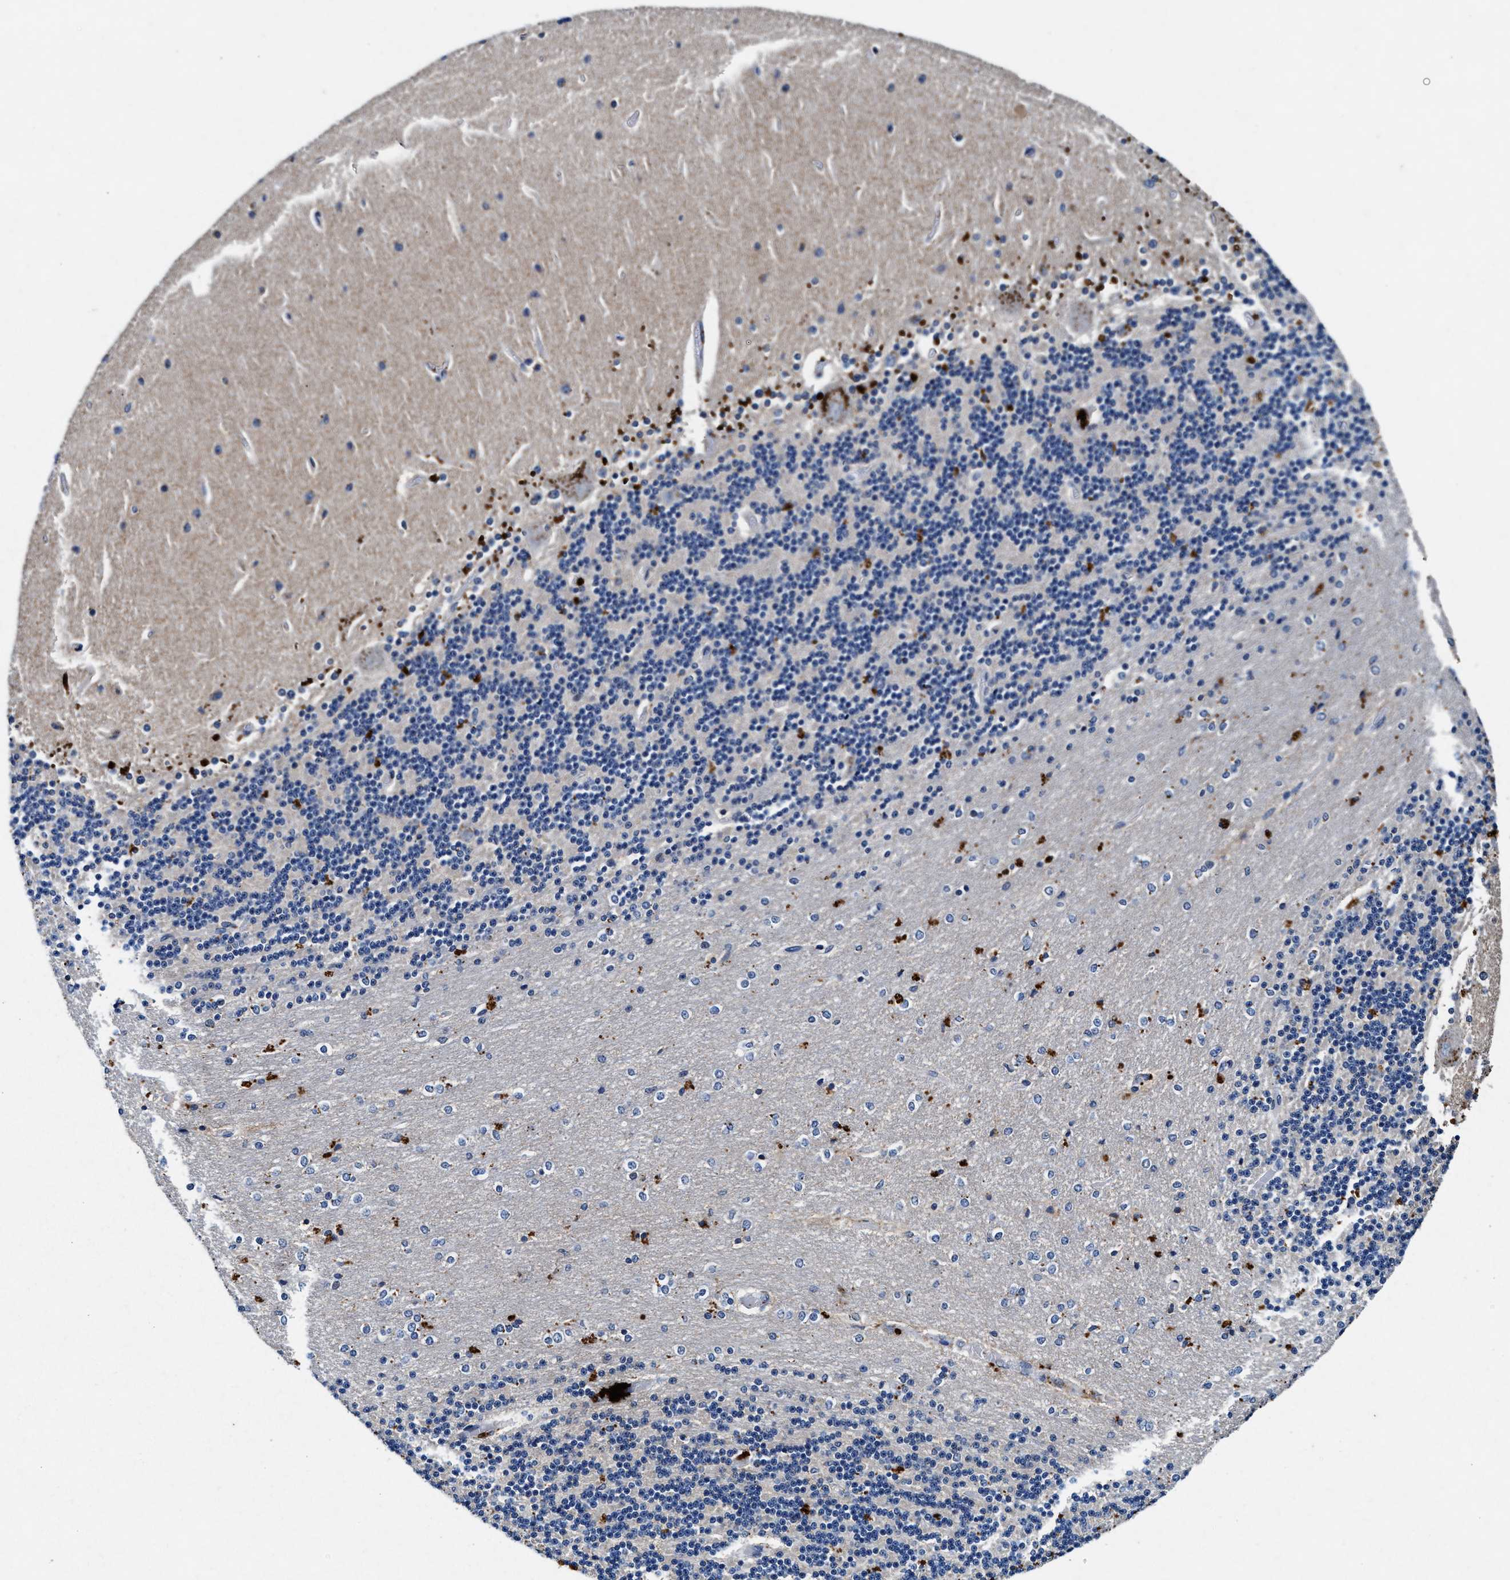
{"staining": {"intensity": "weak", "quantity": "25%-75%", "location": "cytoplasmic/membranous"}, "tissue": "cerebellum", "cell_type": "Cells in granular layer", "image_type": "normal", "snomed": [{"axis": "morphology", "description": "Normal tissue, NOS"}, {"axis": "topography", "description": "Cerebellum"}], "caption": "Brown immunohistochemical staining in benign cerebellum reveals weak cytoplasmic/membranous expression in approximately 25%-75% of cells in granular layer. The protein is stained brown, and the nuclei are stained in blue (DAB (3,3'-diaminobenzidine) IHC with brightfield microscopy, high magnification).", "gene": "SLC8A1", "patient": {"sex": "female", "age": 54}}